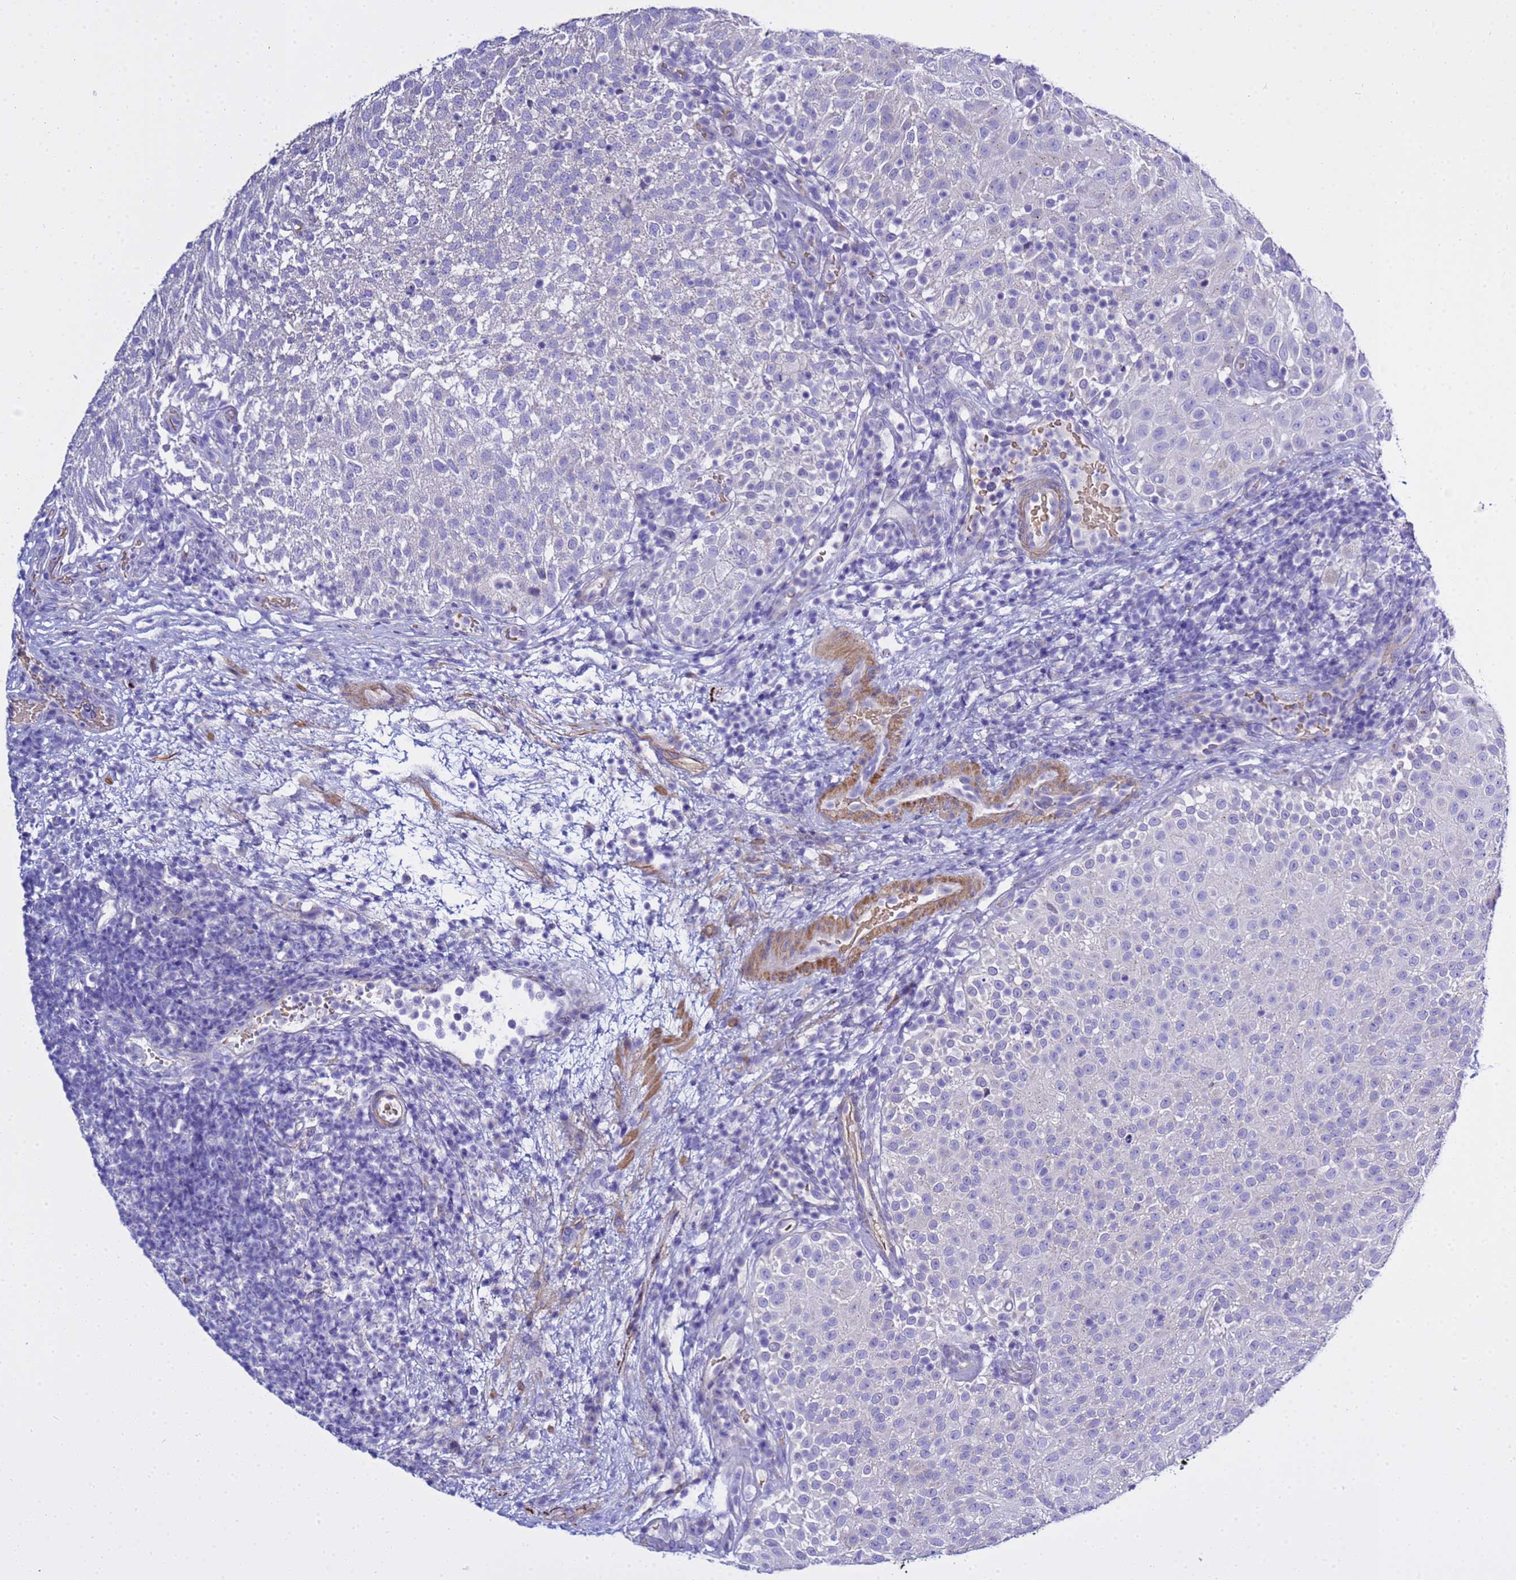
{"staining": {"intensity": "negative", "quantity": "none", "location": "none"}, "tissue": "urothelial cancer", "cell_type": "Tumor cells", "image_type": "cancer", "snomed": [{"axis": "morphology", "description": "Urothelial carcinoma, Low grade"}, {"axis": "topography", "description": "Urinary bladder"}], "caption": "Tumor cells show no significant staining in urothelial cancer.", "gene": "USP18", "patient": {"sex": "male", "age": 78}}